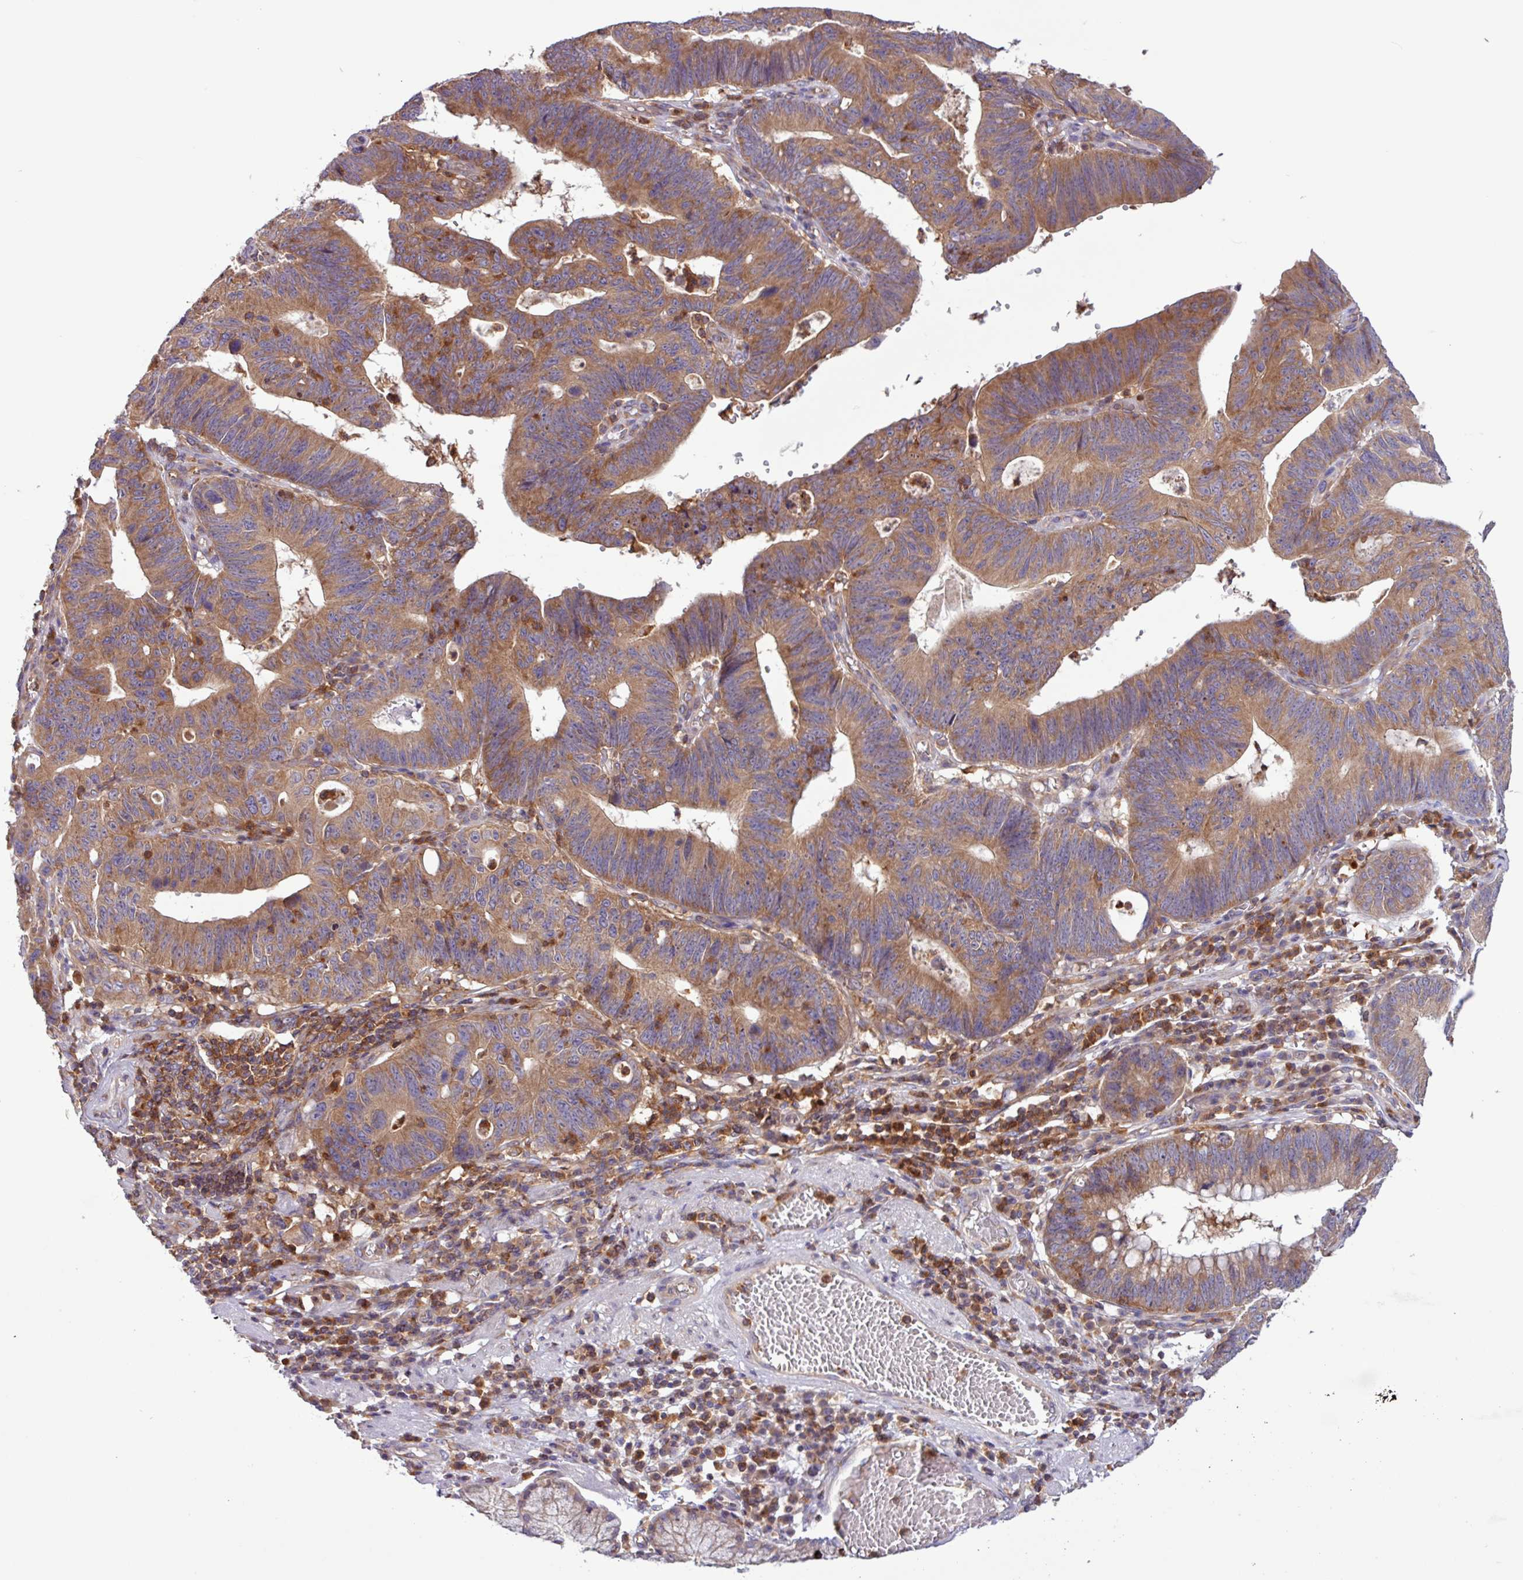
{"staining": {"intensity": "moderate", "quantity": ">75%", "location": "cytoplasmic/membranous"}, "tissue": "stomach cancer", "cell_type": "Tumor cells", "image_type": "cancer", "snomed": [{"axis": "morphology", "description": "Adenocarcinoma, NOS"}, {"axis": "topography", "description": "Stomach"}], "caption": "IHC image of adenocarcinoma (stomach) stained for a protein (brown), which shows medium levels of moderate cytoplasmic/membranous positivity in approximately >75% of tumor cells.", "gene": "ACTR3", "patient": {"sex": "male", "age": 59}}